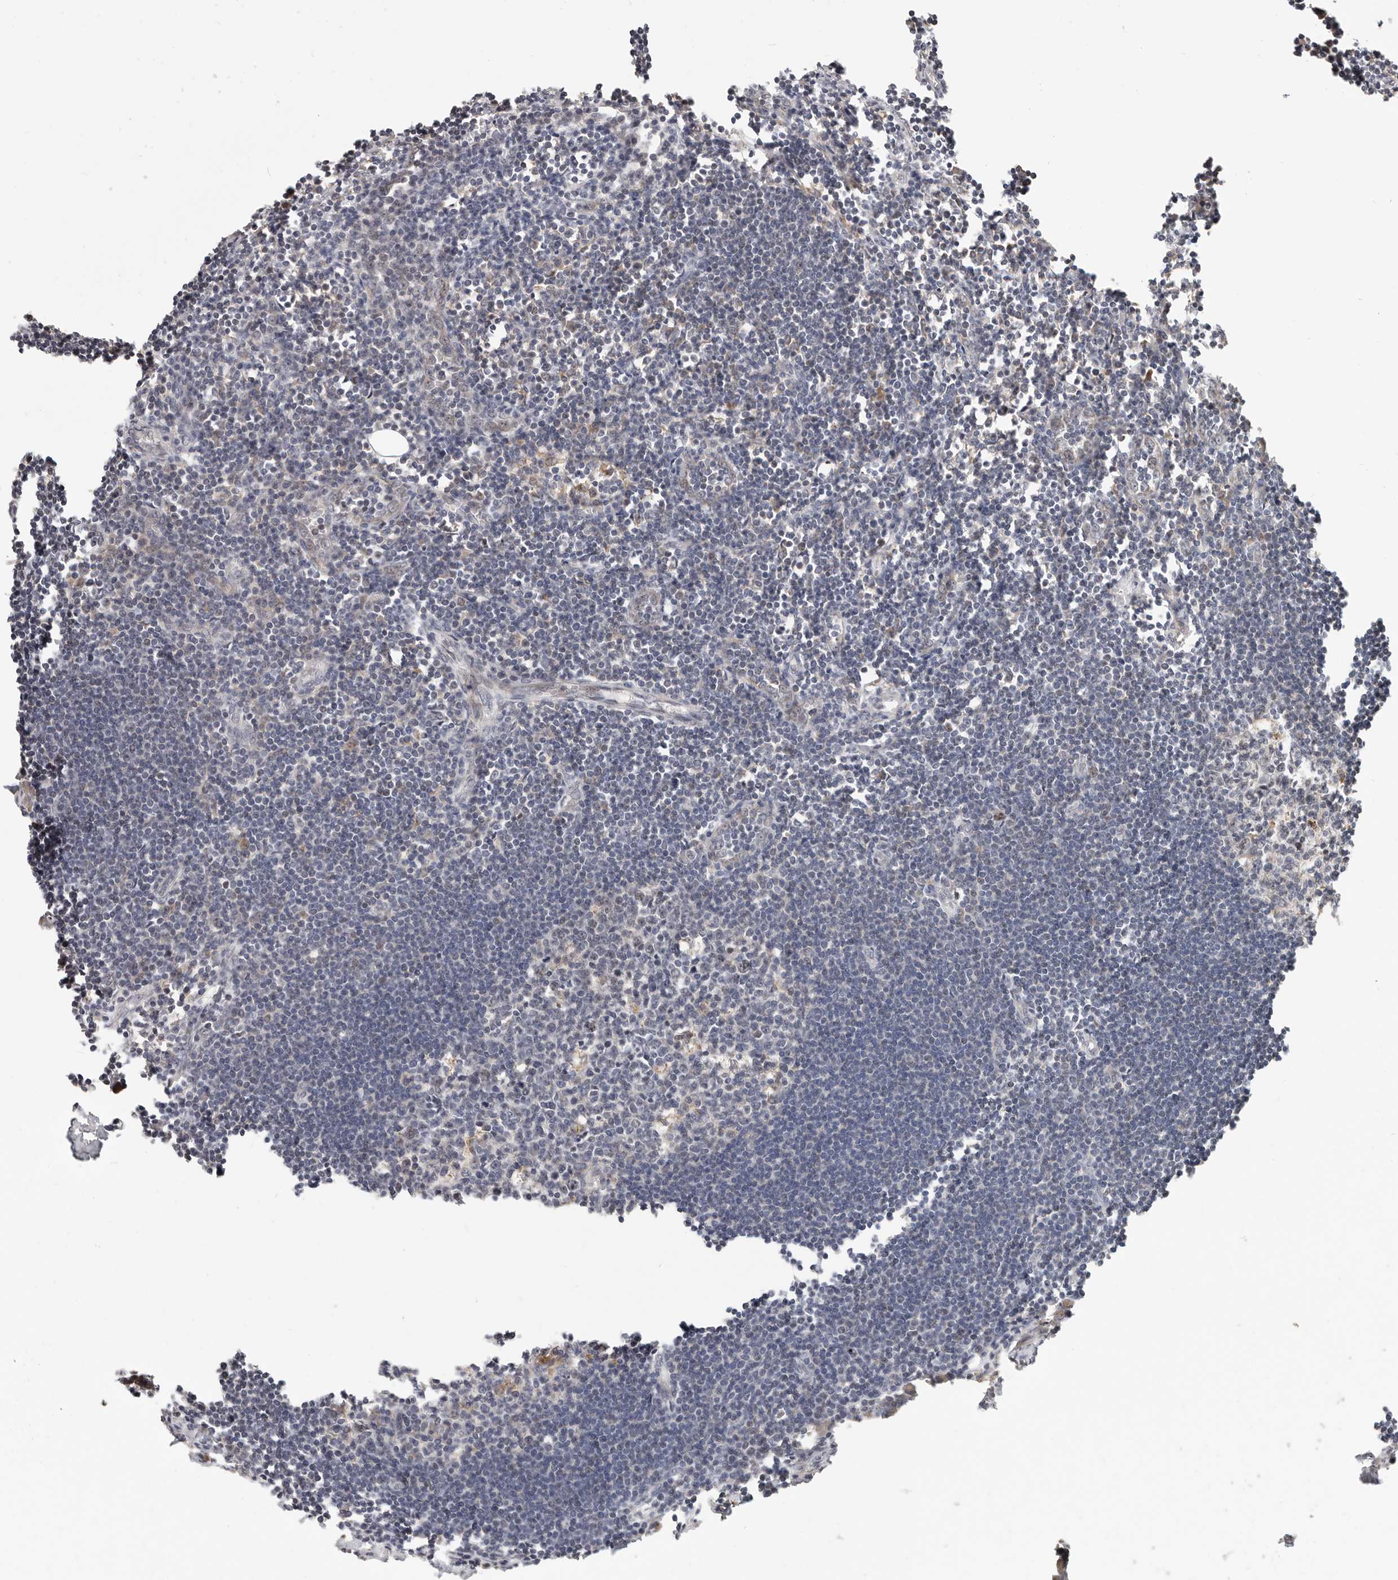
{"staining": {"intensity": "negative", "quantity": "none", "location": "none"}, "tissue": "lymph node", "cell_type": "Germinal center cells", "image_type": "normal", "snomed": [{"axis": "morphology", "description": "Normal tissue, NOS"}, {"axis": "morphology", "description": "Malignant melanoma, Metastatic site"}, {"axis": "topography", "description": "Lymph node"}], "caption": "Protein analysis of unremarkable lymph node exhibits no significant staining in germinal center cells. (DAB immunohistochemistry (IHC) visualized using brightfield microscopy, high magnification).", "gene": "ZRANB1", "patient": {"sex": "male", "age": 41}}